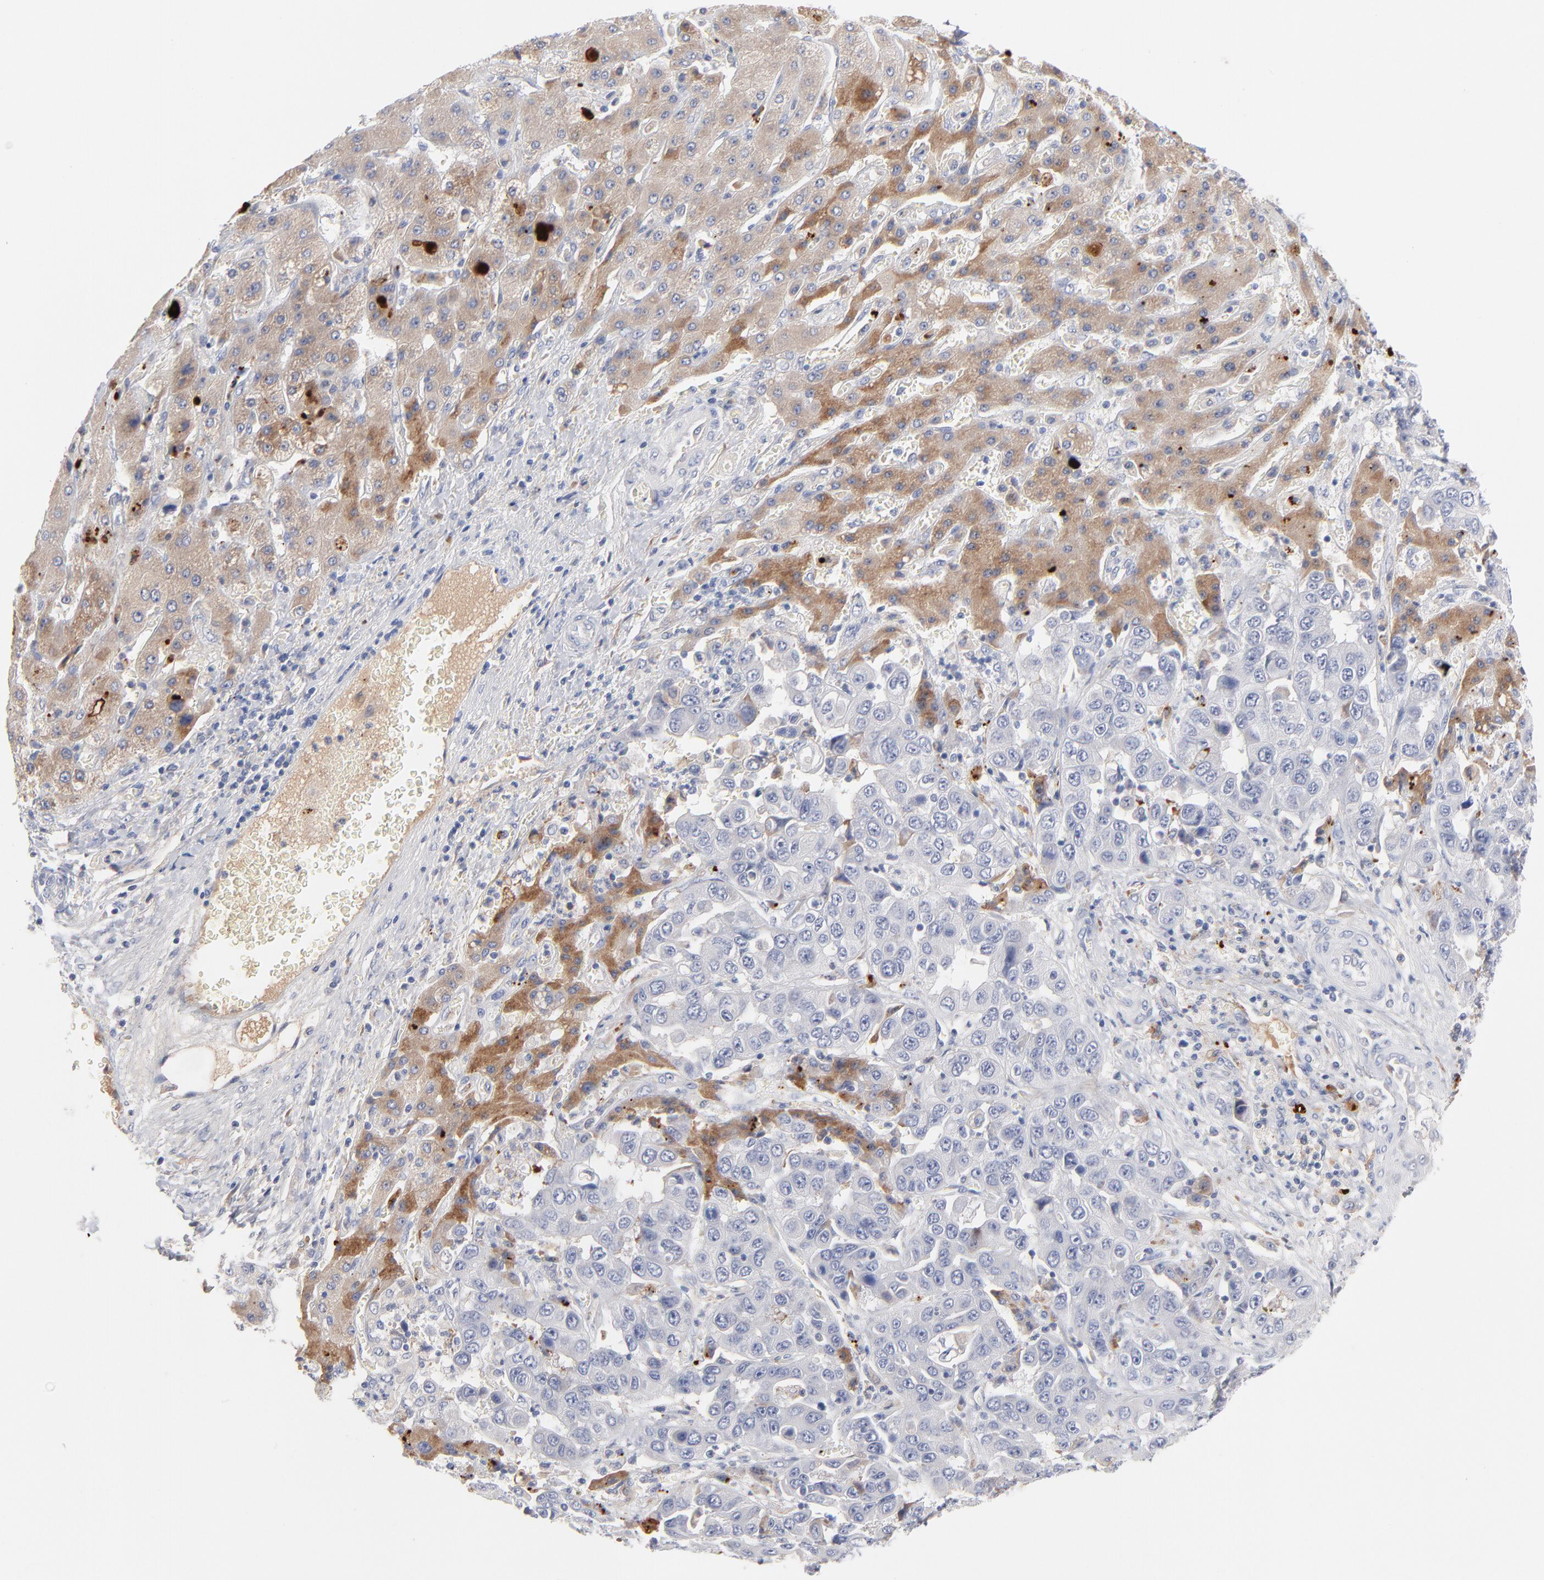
{"staining": {"intensity": "negative", "quantity": "none", "location": "none"}, "tissue": "liver cancer", "cell_type": "Tumor cells", "image_type": "cancer", "snomed": [{"axis": "morphology", "description": "Cholangiocarcinoma"}, {"axis": "topography", "description": "Liver"}], "caption": "Tumor cells are negative for brown protein staining in liver cholangiocarcinoma. The staining was performed using DAB to visualize the protein expression in brown, while the nuclei were stained in blue with hematoxylin (Magnification: 20x).", "gene": "F12", "patient": {"sex": "female", "age": 52}}